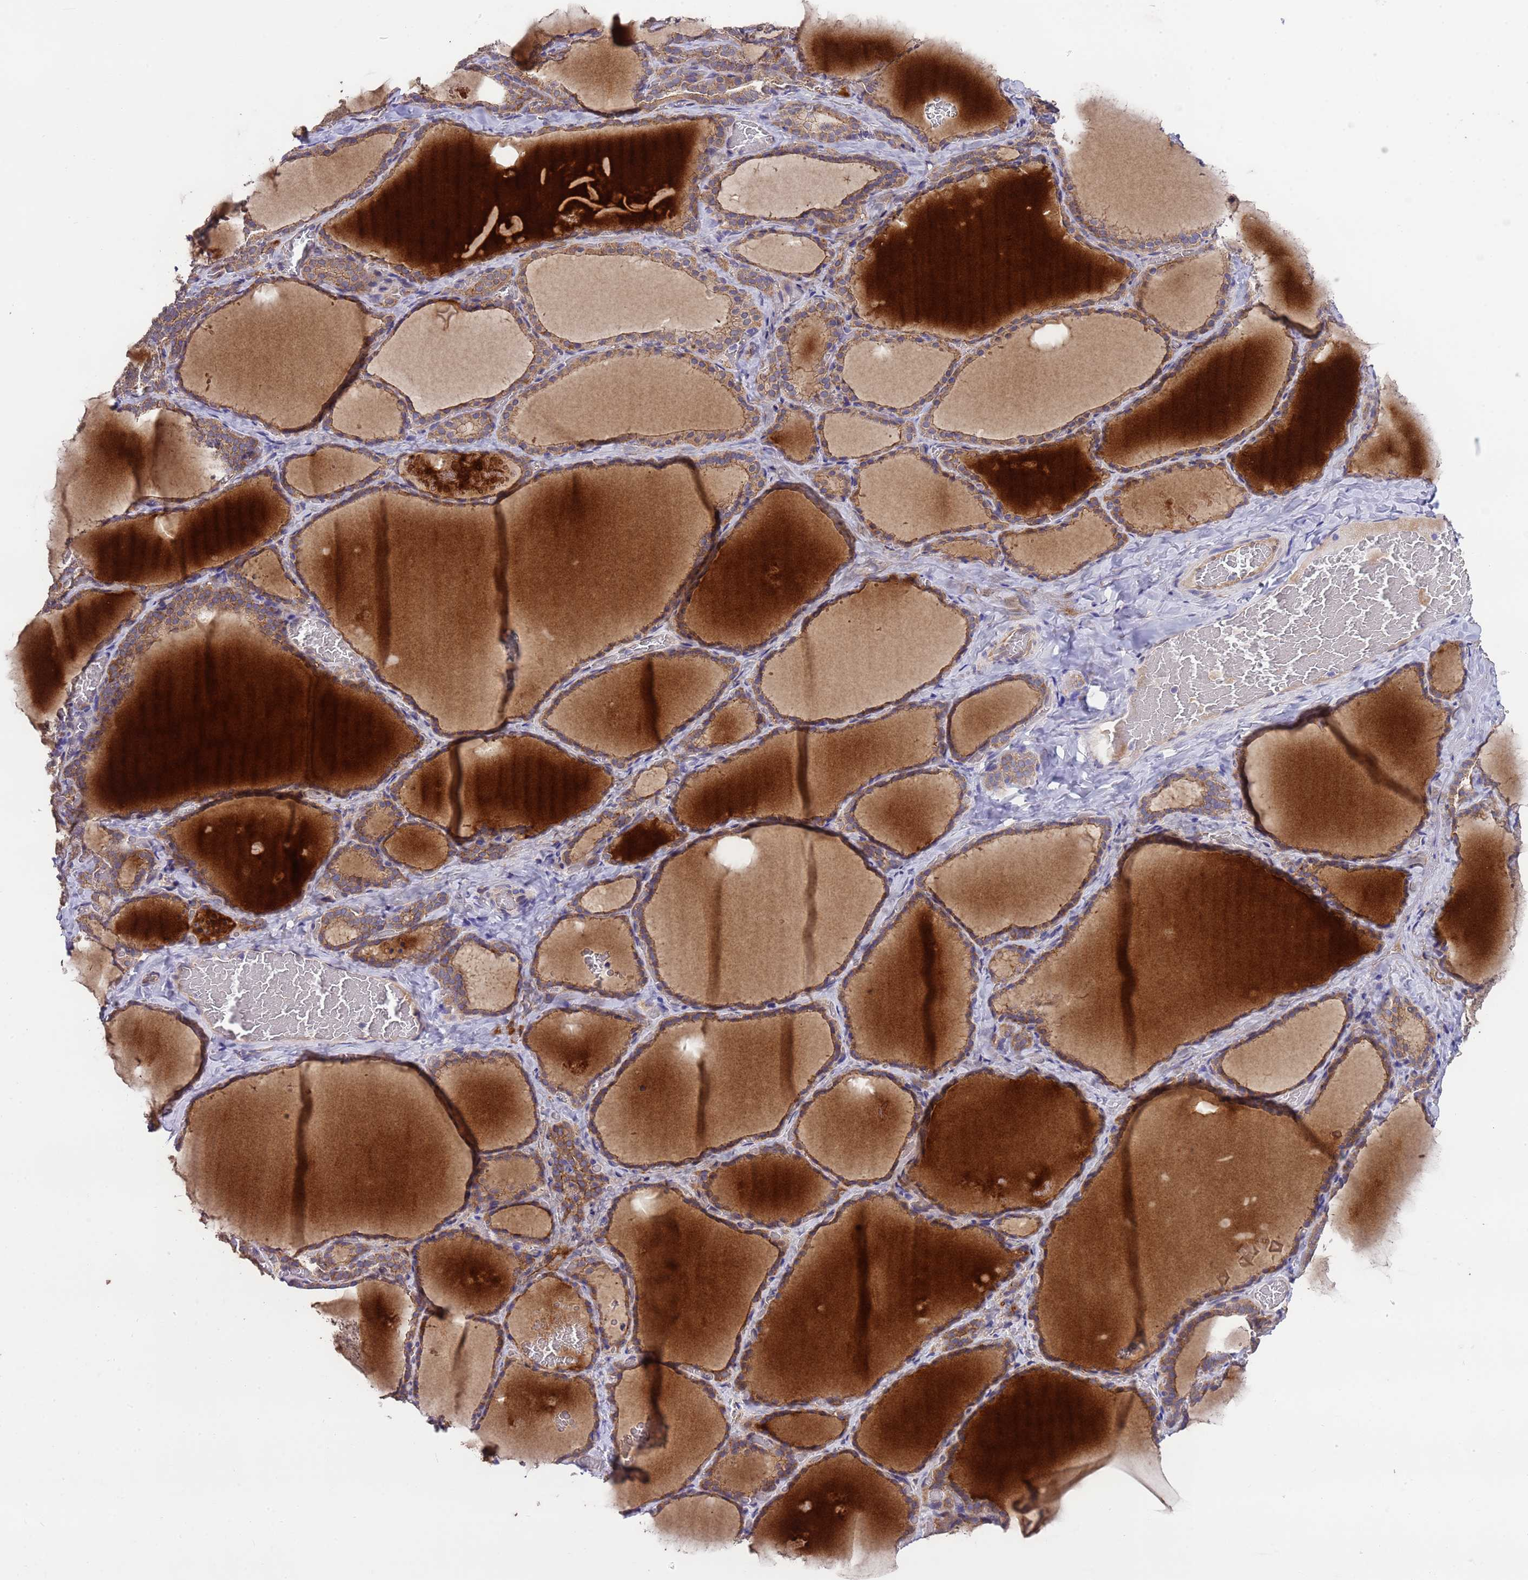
{"staining": {"intensity": "moderate", "quantity": ">75%", "location": "cytoplasmic/membranous"}, "tissue": "thyroid gland", "cell_type": "Glandular cells", "image_type": "normal", "snomed": [{"axis": "morphology", "description": "Normal tissue, NOS"}, {"axis": "topography", "description": "Thyroid gland"}], "caption": "Thyroid gland stained with immunohistochemistry (IHC) reveals moderate cytoplasmic/membranous expression in about >75% of glandular cells. Using DAB (3,3'-diaminobenzidine) (brown) and hematoxylin (blue) stains, captured at high magnification using brightfield microscopy.", "gene": "NPHP1", "patient": {"sex": "female", "age": 39}}